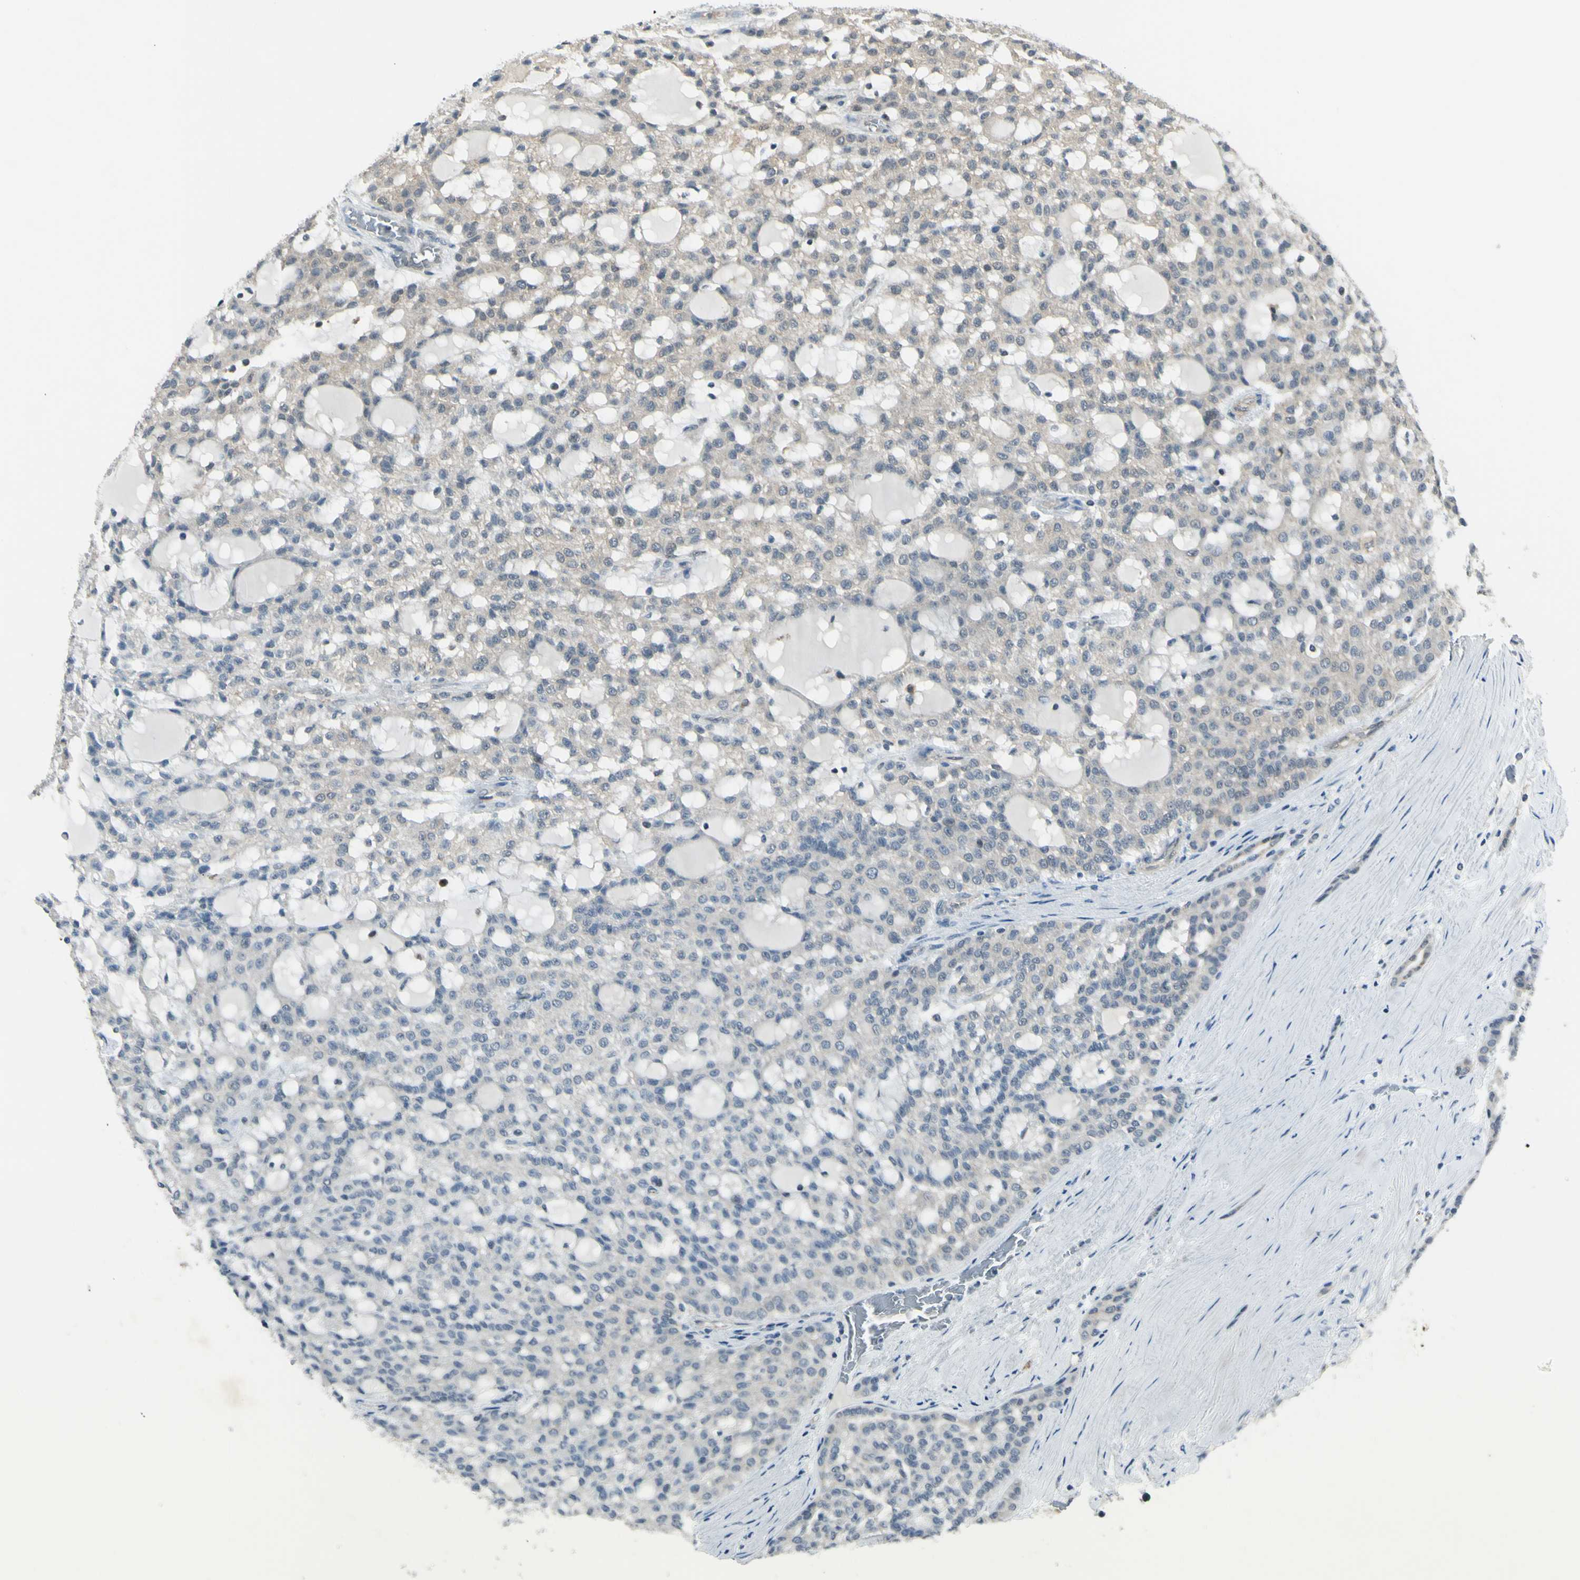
{"staining": {"intensity": "negative", "quantity": "none", "location": "none"}, "tissue": "renal cancer", "cell_type": "Tumor cells", "image_type": "cancer", "snomed": [{"axis": "morphology", "description": "Adenocarcinoma, NOS"}, {"axis": "topography", "description": "Kidney"}], "caption": "A photomicrograph of human renal adenocarcinoma is negative for staining in tumor cells.", "gene": "PSMD5", "patient": {"sex": "male", "age": 63}}